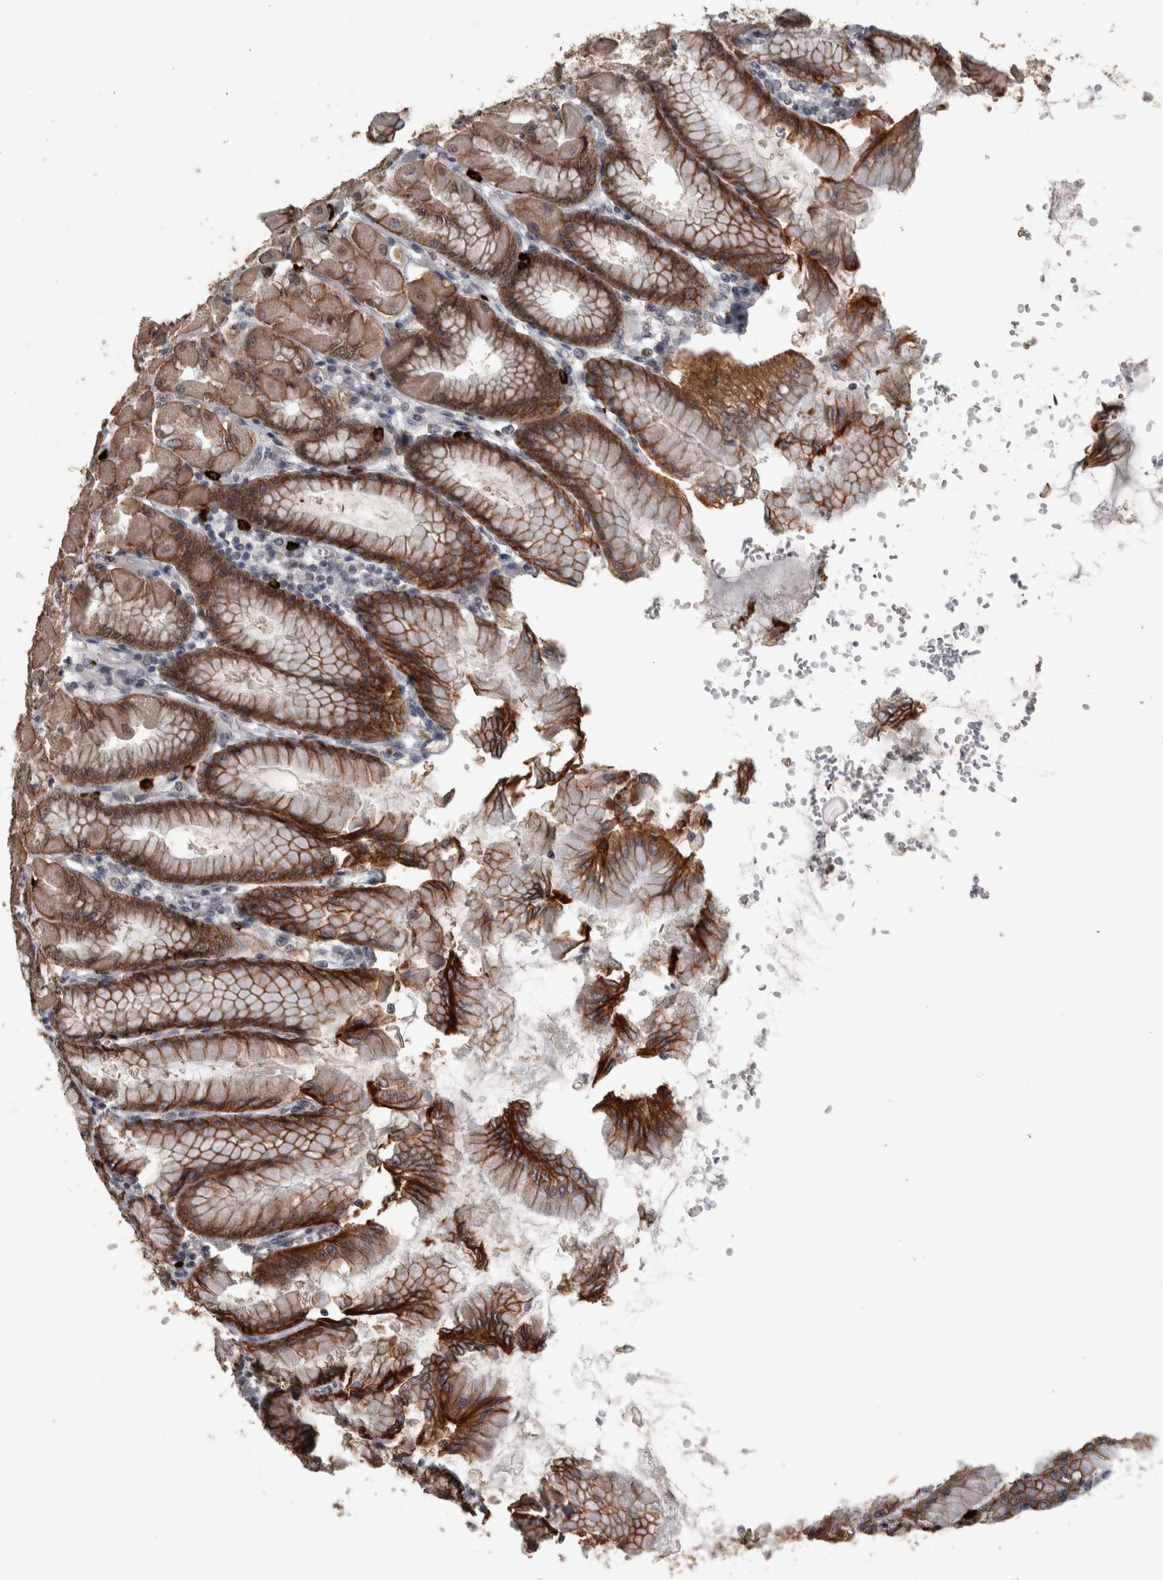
{"staining": {"intensity": "strong", "quantity": ">75%", "location": "cytoplasmic/membranous,nuclear"}, "tissue": "stomach", "cell_type": "Glandular cells", "image_type": "normal", "snomed": [{"axis": "morphology", "description": "Normal tissue, NOS"}, {"axis": "topography", "description": "Stomach, upper"}], "caption": "Immunohistochemistry image of normal stomach: stomach stained using IHC shows high levels of strong protein expression localized specifically in the cytoplasmic/membranous,nuclear of glandular cells, appearing as a cytoplasmic/membranous,nuclear brown color.", "gene": "PEBP4", "patient": {"sex": "female", "age": 56}}